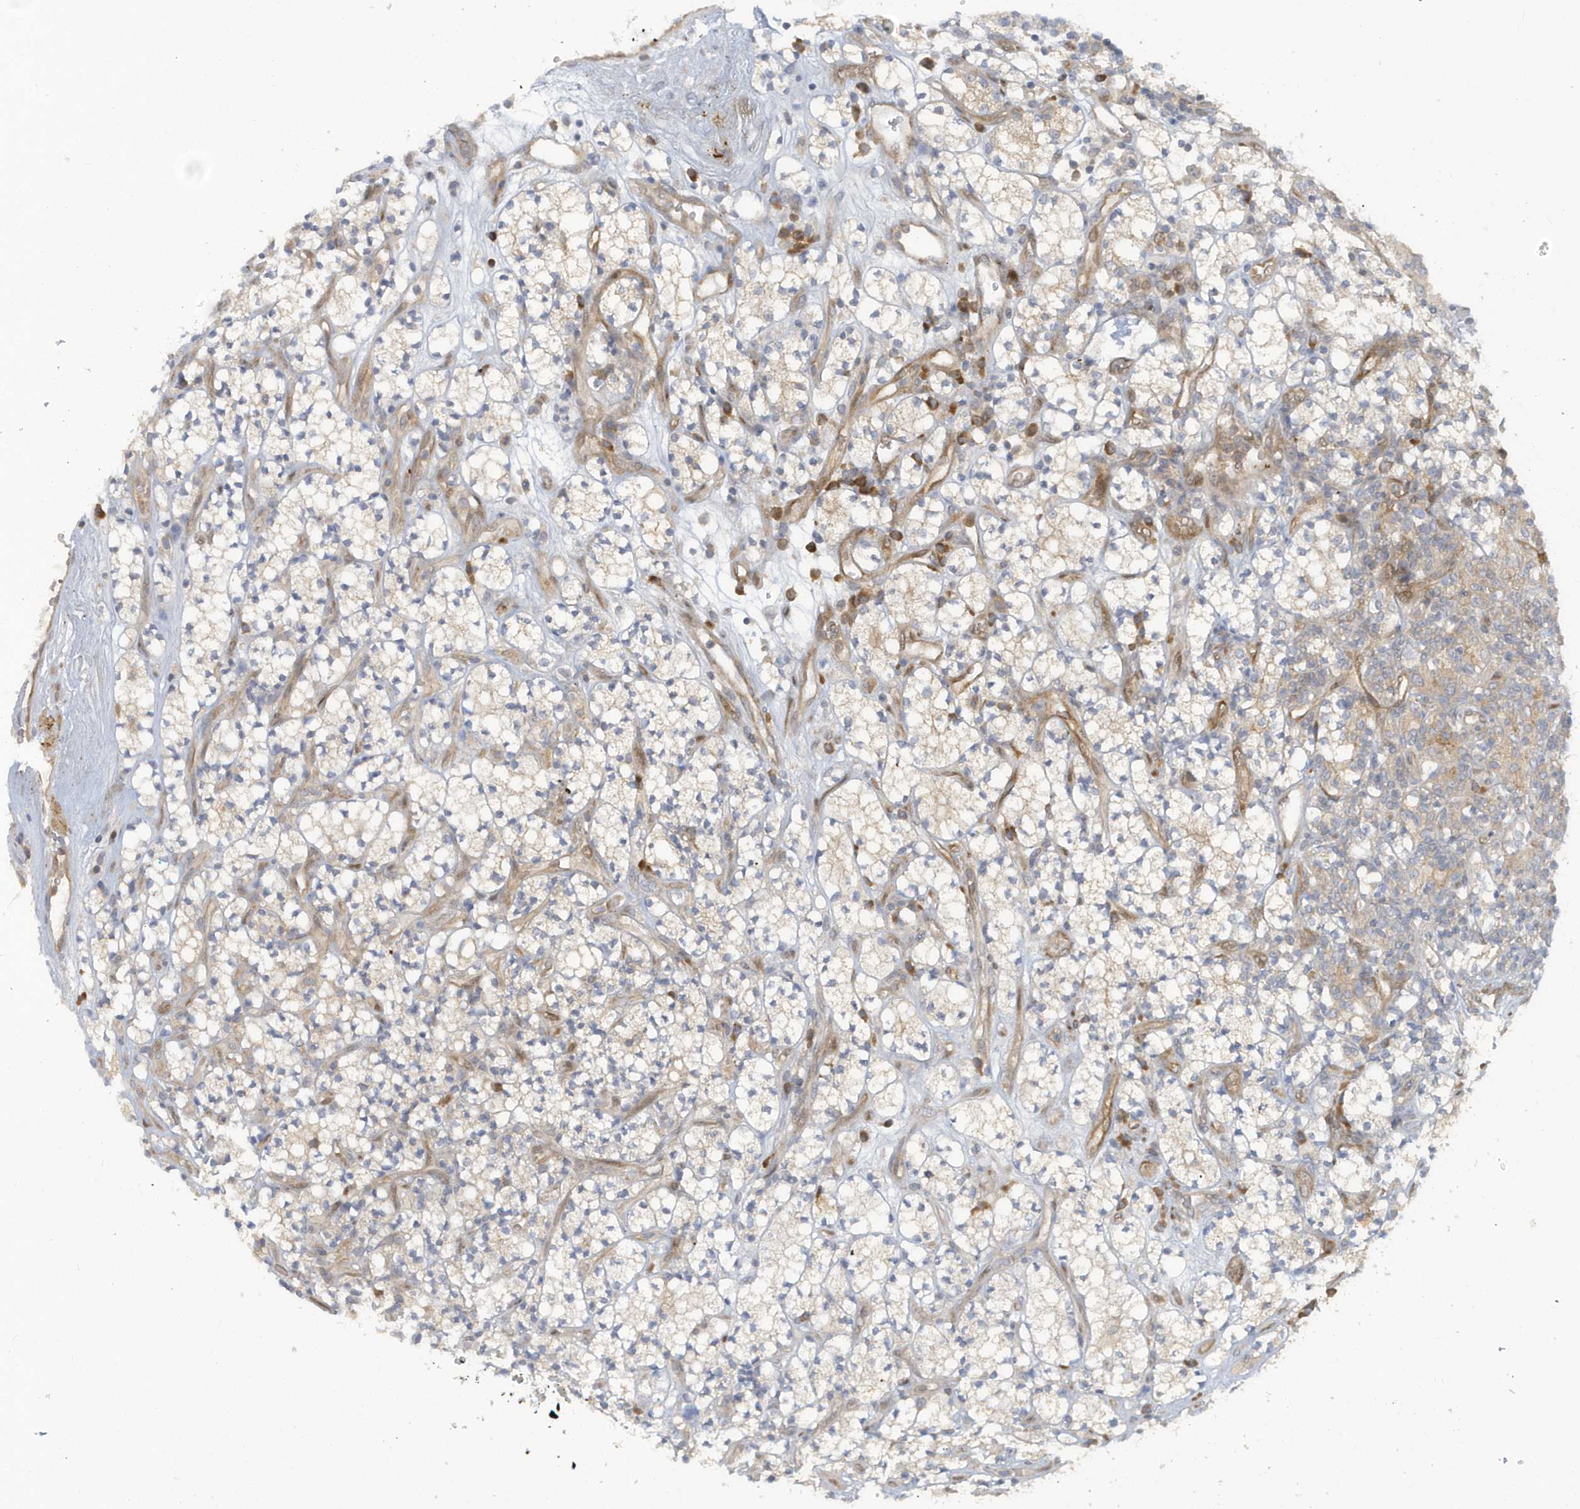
{"staining": {"intensity": "weak", "quantity": "25%-75%", "location": "cytoplasmic/membranous"}, "tissue": "renal cancer", "cell_type": "Tumor cells", "image_type": "cancer", "snomed": [{"axis": "morphology", "description": "Adenocarcinoma, NOS"}, {"axis": "topography", "description": "Kidney"}], "caption": "Protein staining by IHC shows weak cytoplasmic/membranous staining in about 25%-75% of tumor cells in renal adenocarcinoma.", "gene": "ATG4A", "patient": {"sex": "male", "age": 77}}